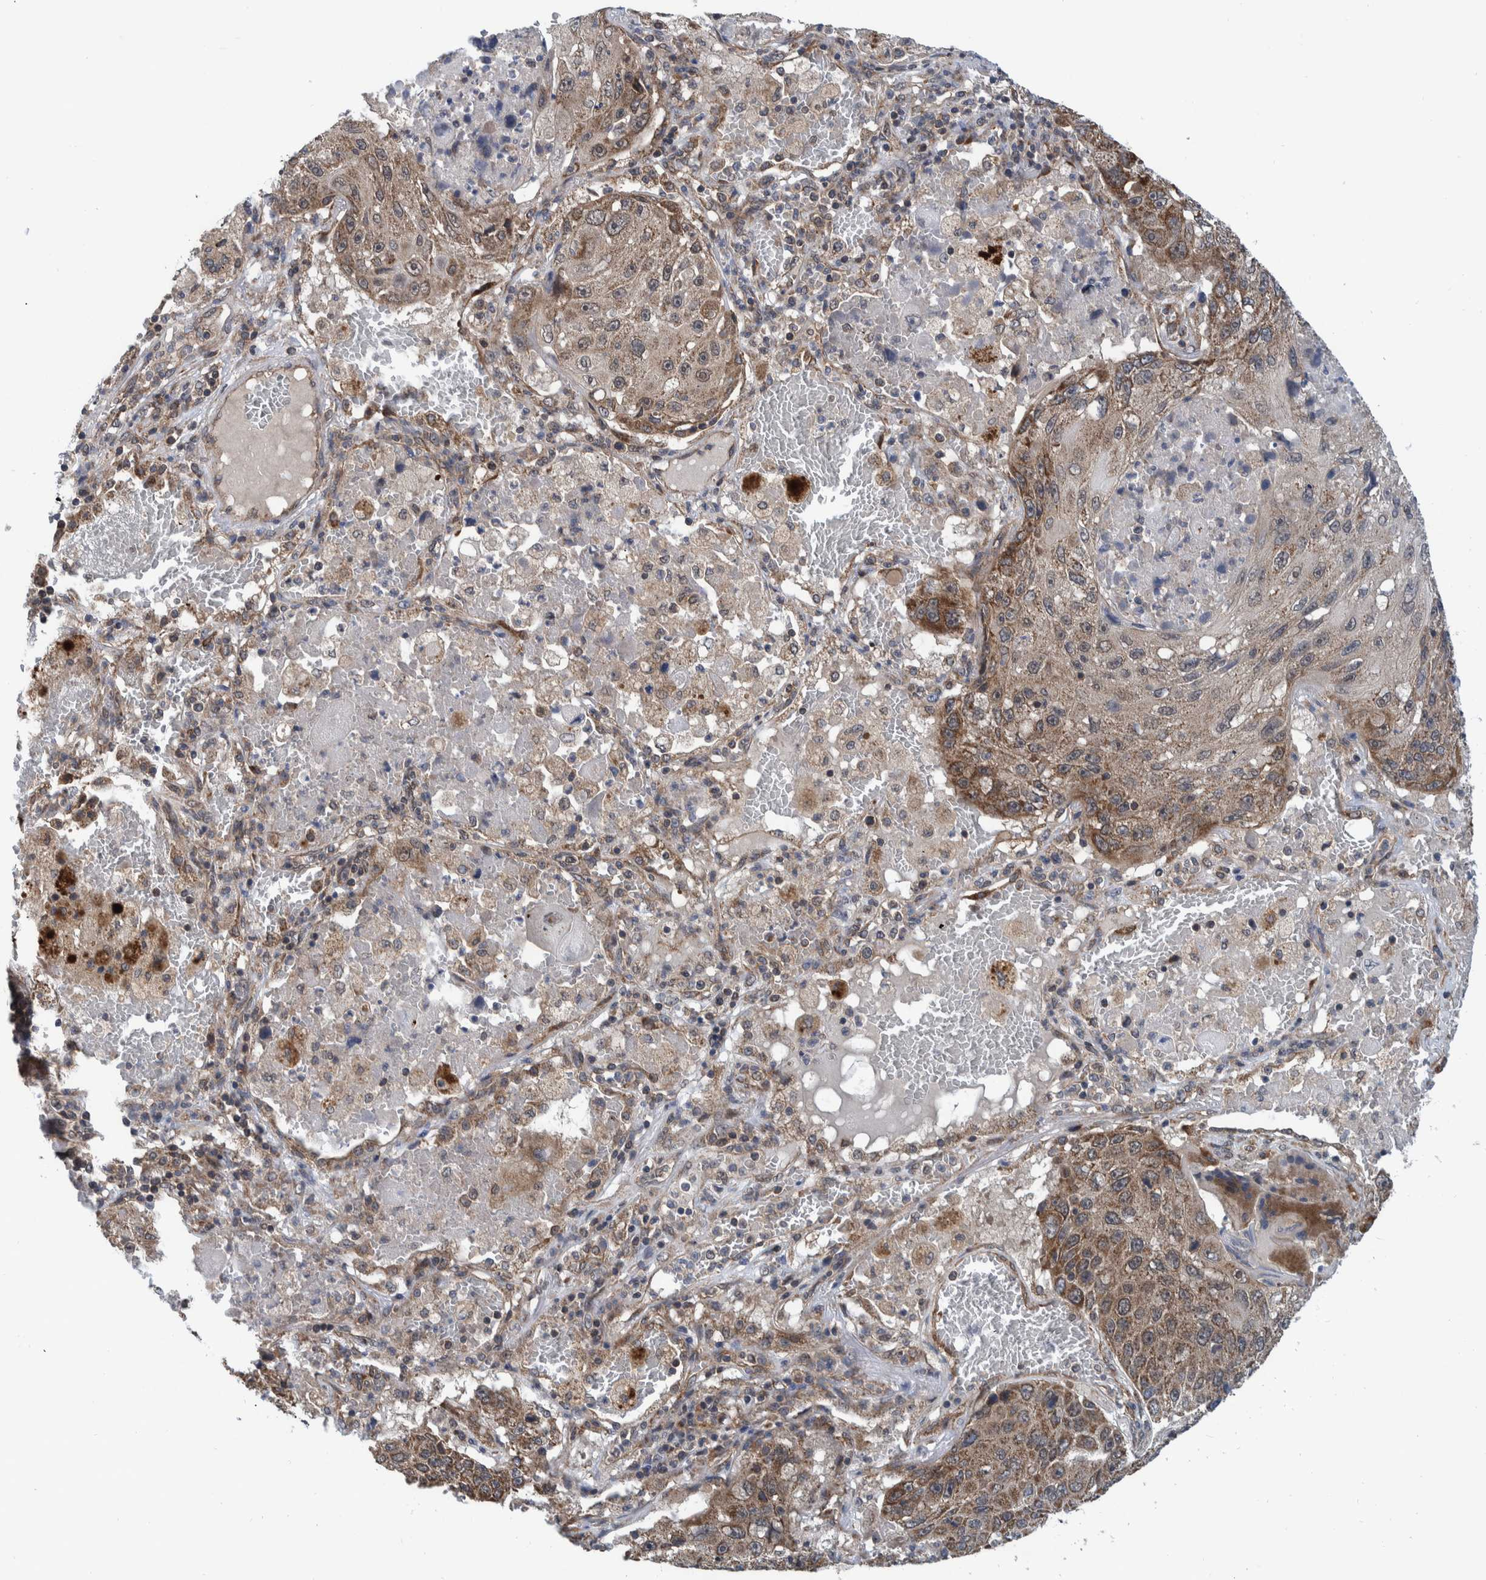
{"staining": {"intensity": "weak", "quantity": ">75%", "location": "cytoplasmic/membranous"}, "tissue": "lung cancer", "cell_type": "Tumor cells", "image_type": "cancer", "snomed": [{"axis": "morphology", "description": "Squamous cell carcinoma, NOS"}, {"axis": "topography", "description": "Lung"}], "caption": "DAB immunohistochemical staining of human lung cancer (squamous cell carcinoma) shows weak cytoplasmic/membranous protein expression in approximately >75% of tumor cells.", "gene": "MRPS7", "patient": {"sex": "male", "age": 61}}